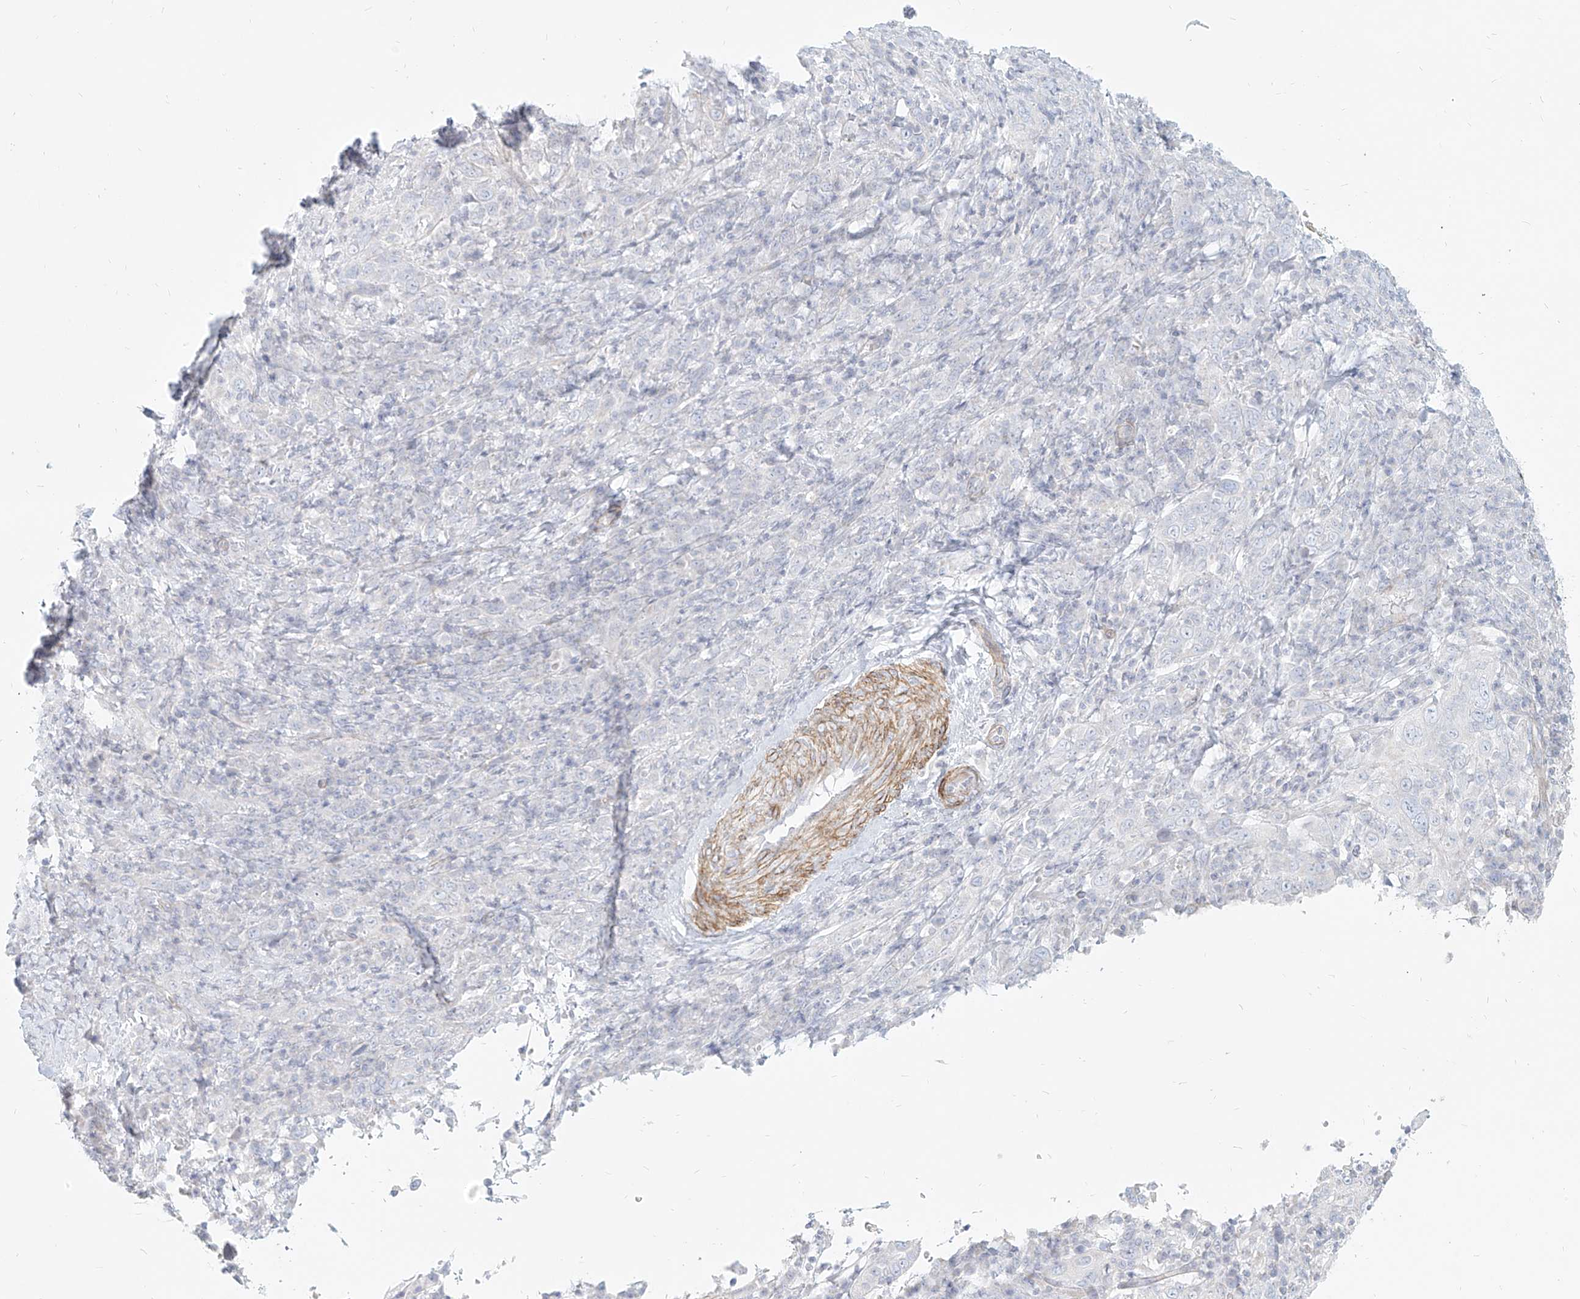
{"staining": {"intensity": "negative", "quantity": "none", "location": "none"}, "tissue": "cervical cancer", "cell_type": "Tumor cells", "image_type": "cancer", "snomed": [{"axis": "morphology", "description": "Squamous cell carcinoma, NOS"}, {"axis": "topography", "description": "Cervix"}], "caption": "Immunohistochemistry (IHC) image of neoplastic tissue: cervical cancer (squamous cell carcinoma) stained with DAB (3,3'-diaminobenzidine) reveals no significant protein positivity in tumor cells.", "gene": "ITPKB", "patient": {"sex": "female", "age": 46}}